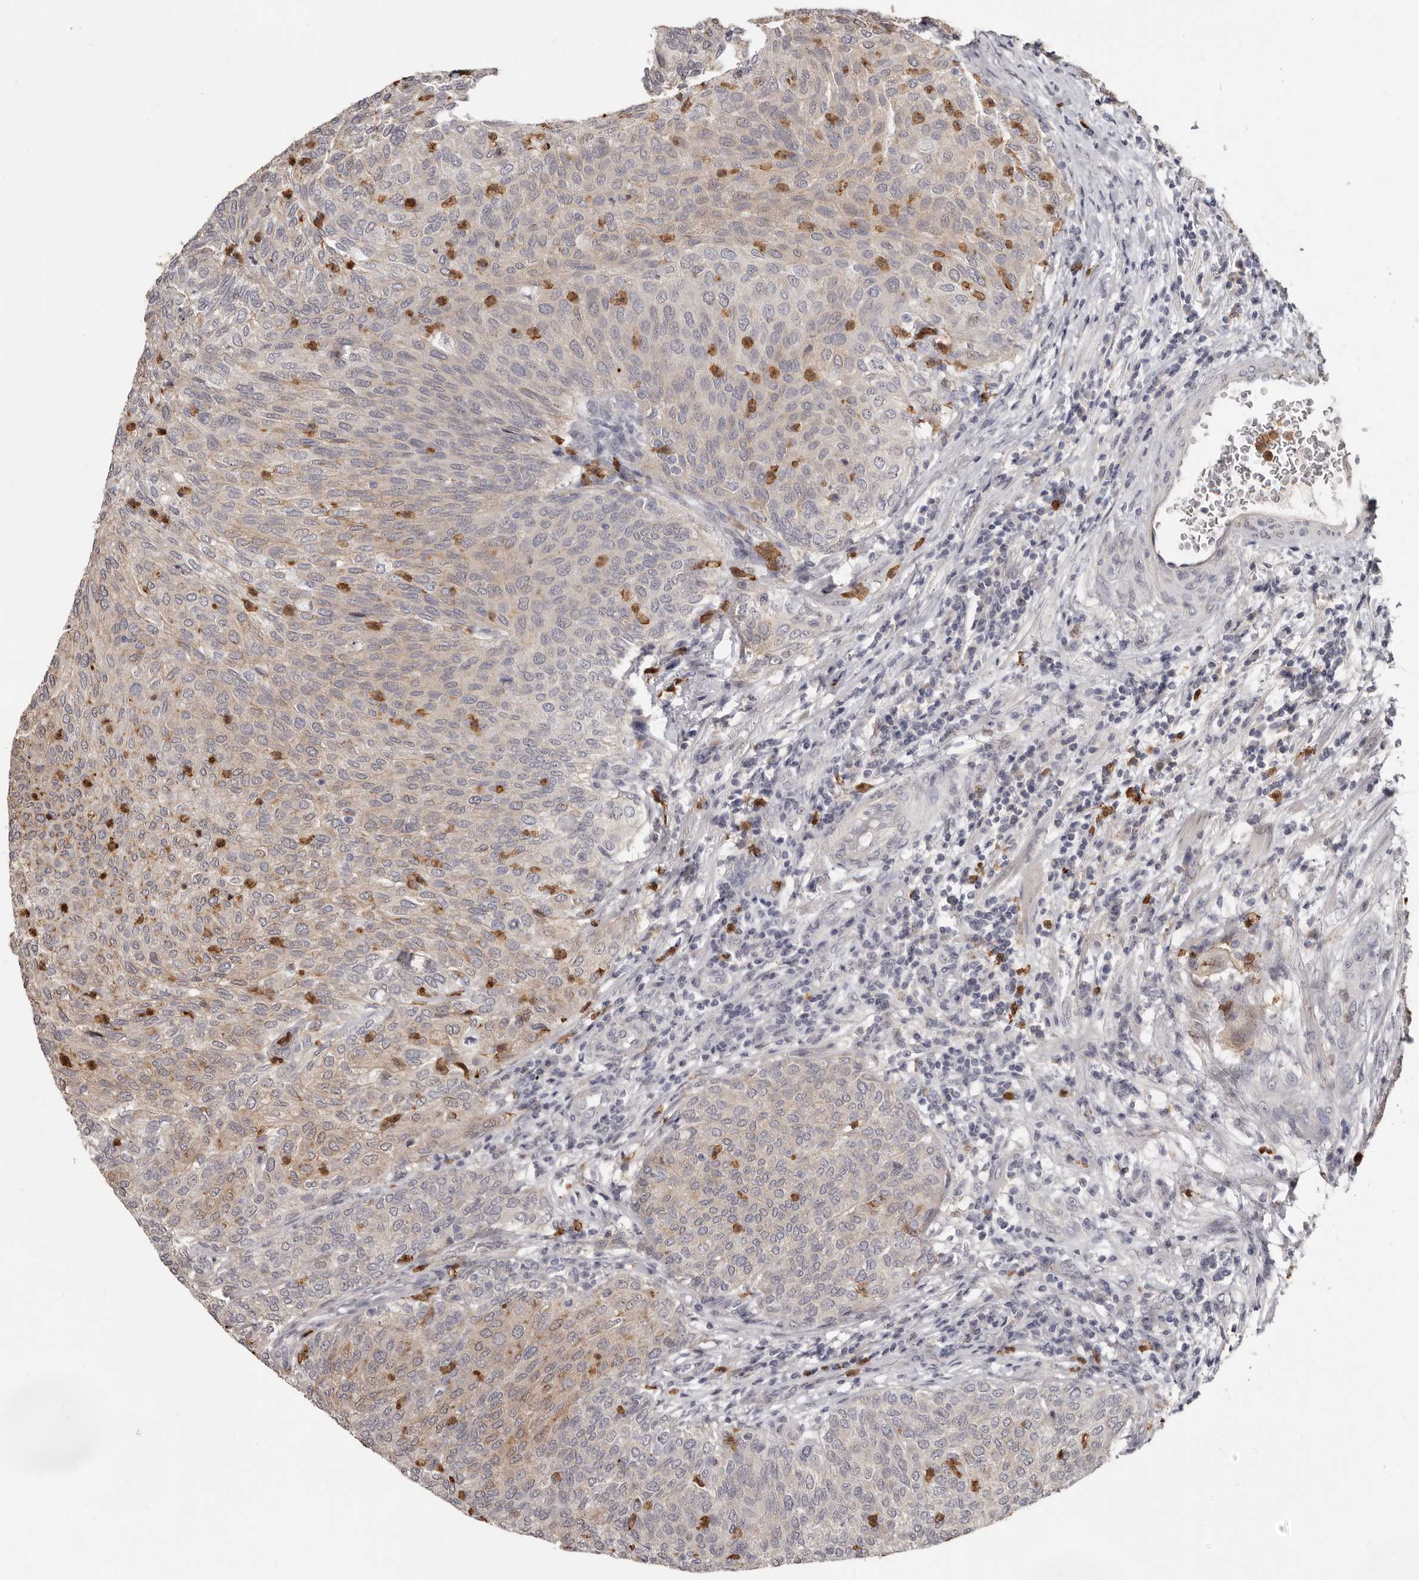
{"staining": {"intensity": "weak", "quantity": "25%-75%", "location": "cytoplasmic/membranous"}, "tissue": "urothelial cancer", "cell_type": "Tumor cells", "image_type": "cancer", "snomed": [{"axis": "morphology", "description": "Urothelial carcinoma, Low grade"}, {"axis": "topography", "description": "Urinary bladder"}], "caption": "Immunohistochemical staining of urothelial cancer shows low levels of weak cytoplasmic/membranous protein positivity in approximately 25%-75% of tumor cells. (Brightfield microscopy of DAB IHC at high magnification).", "gene": "GPR157", "patient": {"sex": "female", "age": 79}}